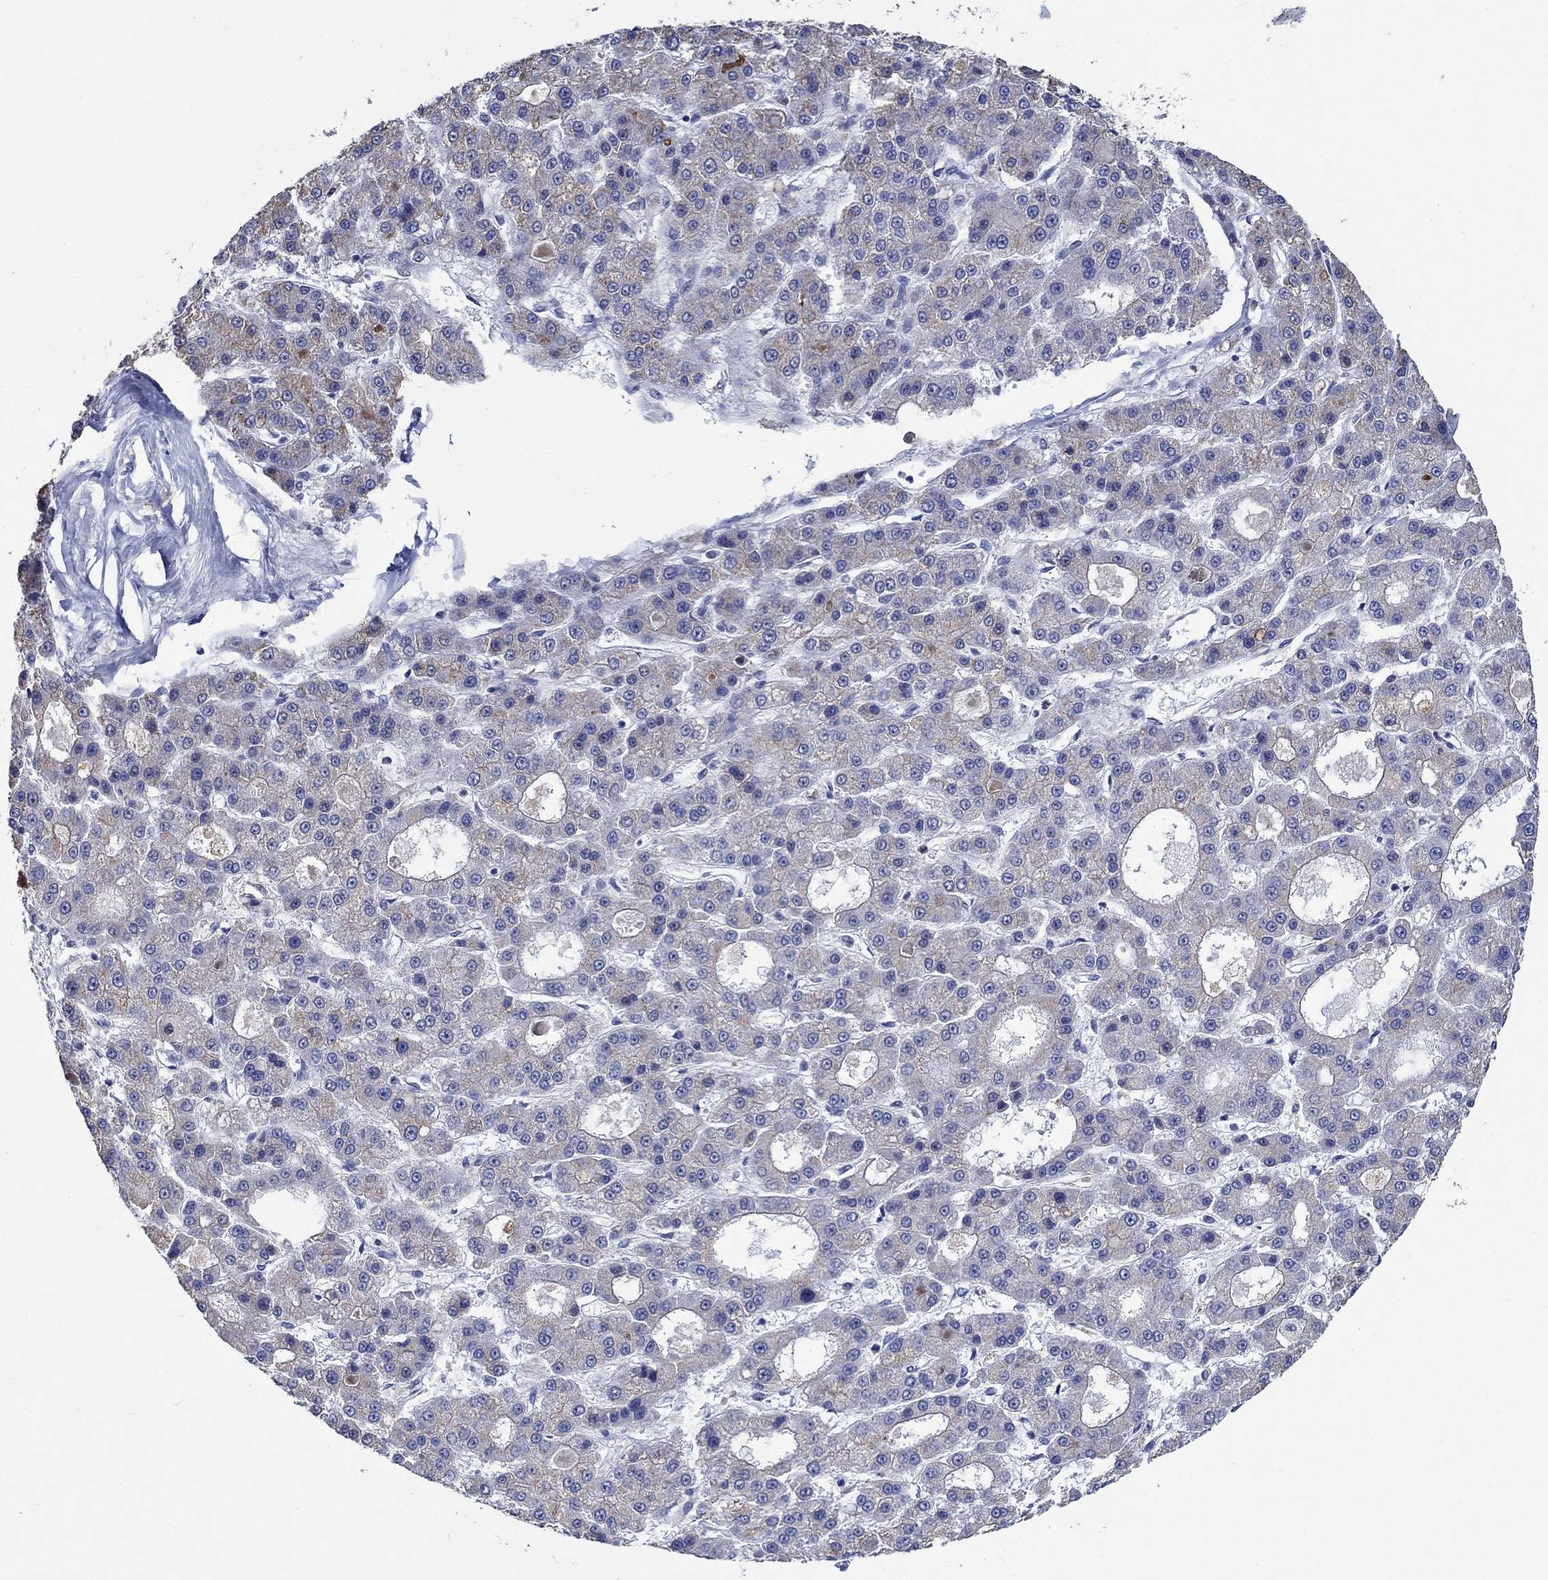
{"staining": {"intensity": "weak", "quantity": "<25%", "location": "cytoplasmic/membranous"}, "tissue": "liver cancer", "cell_type": "Tumor cells", "image_type": "cancer", "snomed": [{"axis": "morphology", "description": "Carcinoma, Hepatocellular, NOS"}, {"axis": "topography", "description": "Liver"}], "caption": "A photomicrograph of human hepatocellular carcinoma (liver) is negative for staining in tumor cells.", "gene": "ZNF446", "patient": {"sex": "male", "age": 70}}